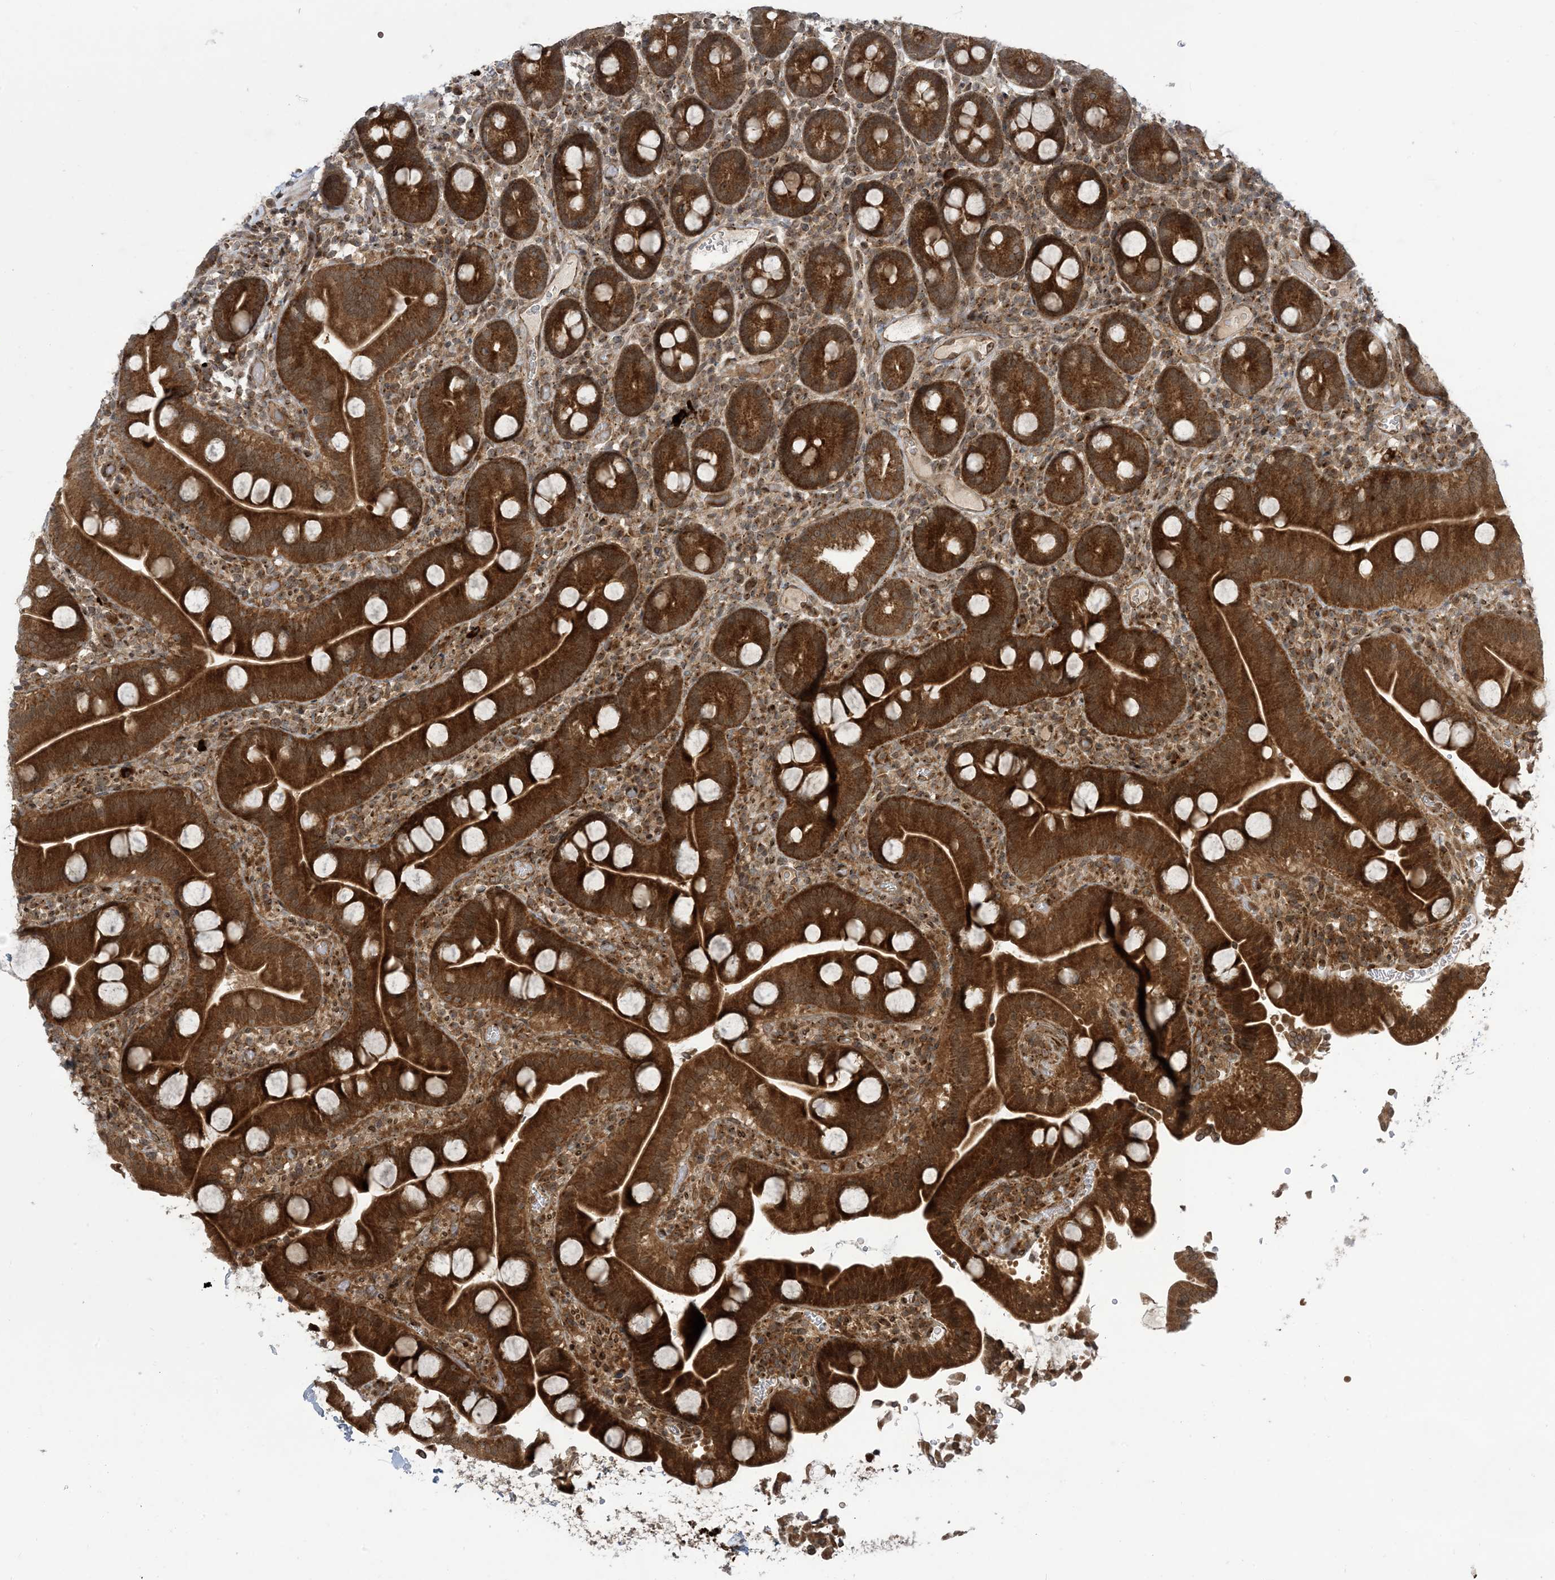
{"staining": {"intensity": "strong", "quantity": ">75%", "location": "cytoplasmic/membranous"}, "tissue": "duodenum", "cell_type": "Glandular cells", "image_type": "normal", "snomed": [{"axis": "morphology", "description": "Normal tissue, NOS"}, {"axis": "topography", "description": "Duodenum"}], "caption": "This histopathology image displays unremarkable duodenum stained with immunohistochemistry to label a protein in brown. The cytoplasmic/membranous of glandular cells show strong positivity for the protein. Nuclei are counter-stained blue.", "gene": "CASP4", "patient": {"sex": "male", "age": 55}}